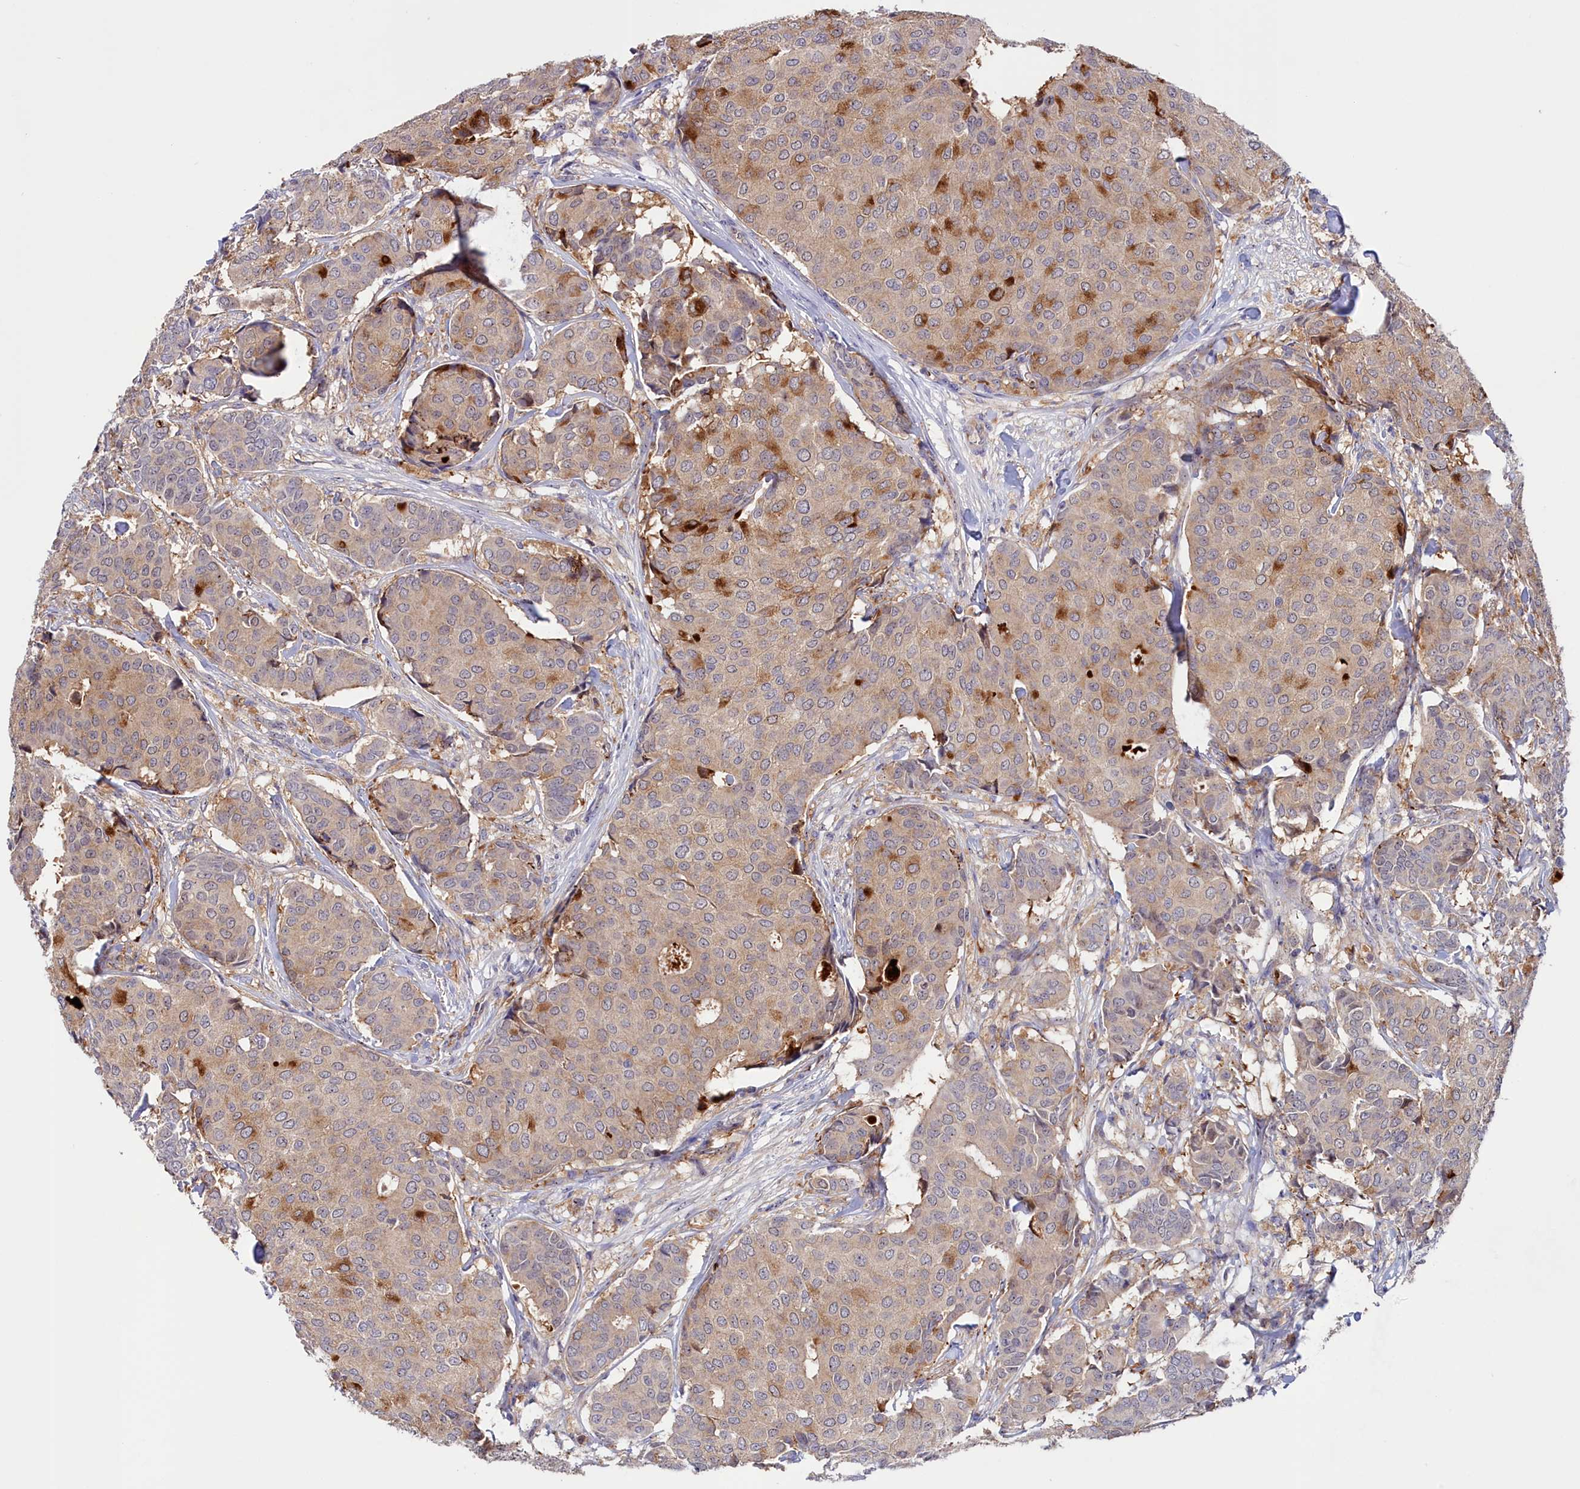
{"staining": {"intensity": "strong", "quantity": "<25%", "location": "cytoplasmic/membranous"}, "tissue": "breast cancer", "cell_type": "Tumor cells", "image_type": "cancer", "snomed": [{"axis": "morphology", "description": "Duct carcinoma"}, {"axis": "topography", "description": "Breast"}], "caption": "Immunohistochemistry of breast cancer shows medium levels of strong cytoplasmic/membranous expression in about <25% of tumor cells.", "gene": "NEURL4", "patient": {"sex": "female", "age": 75}}